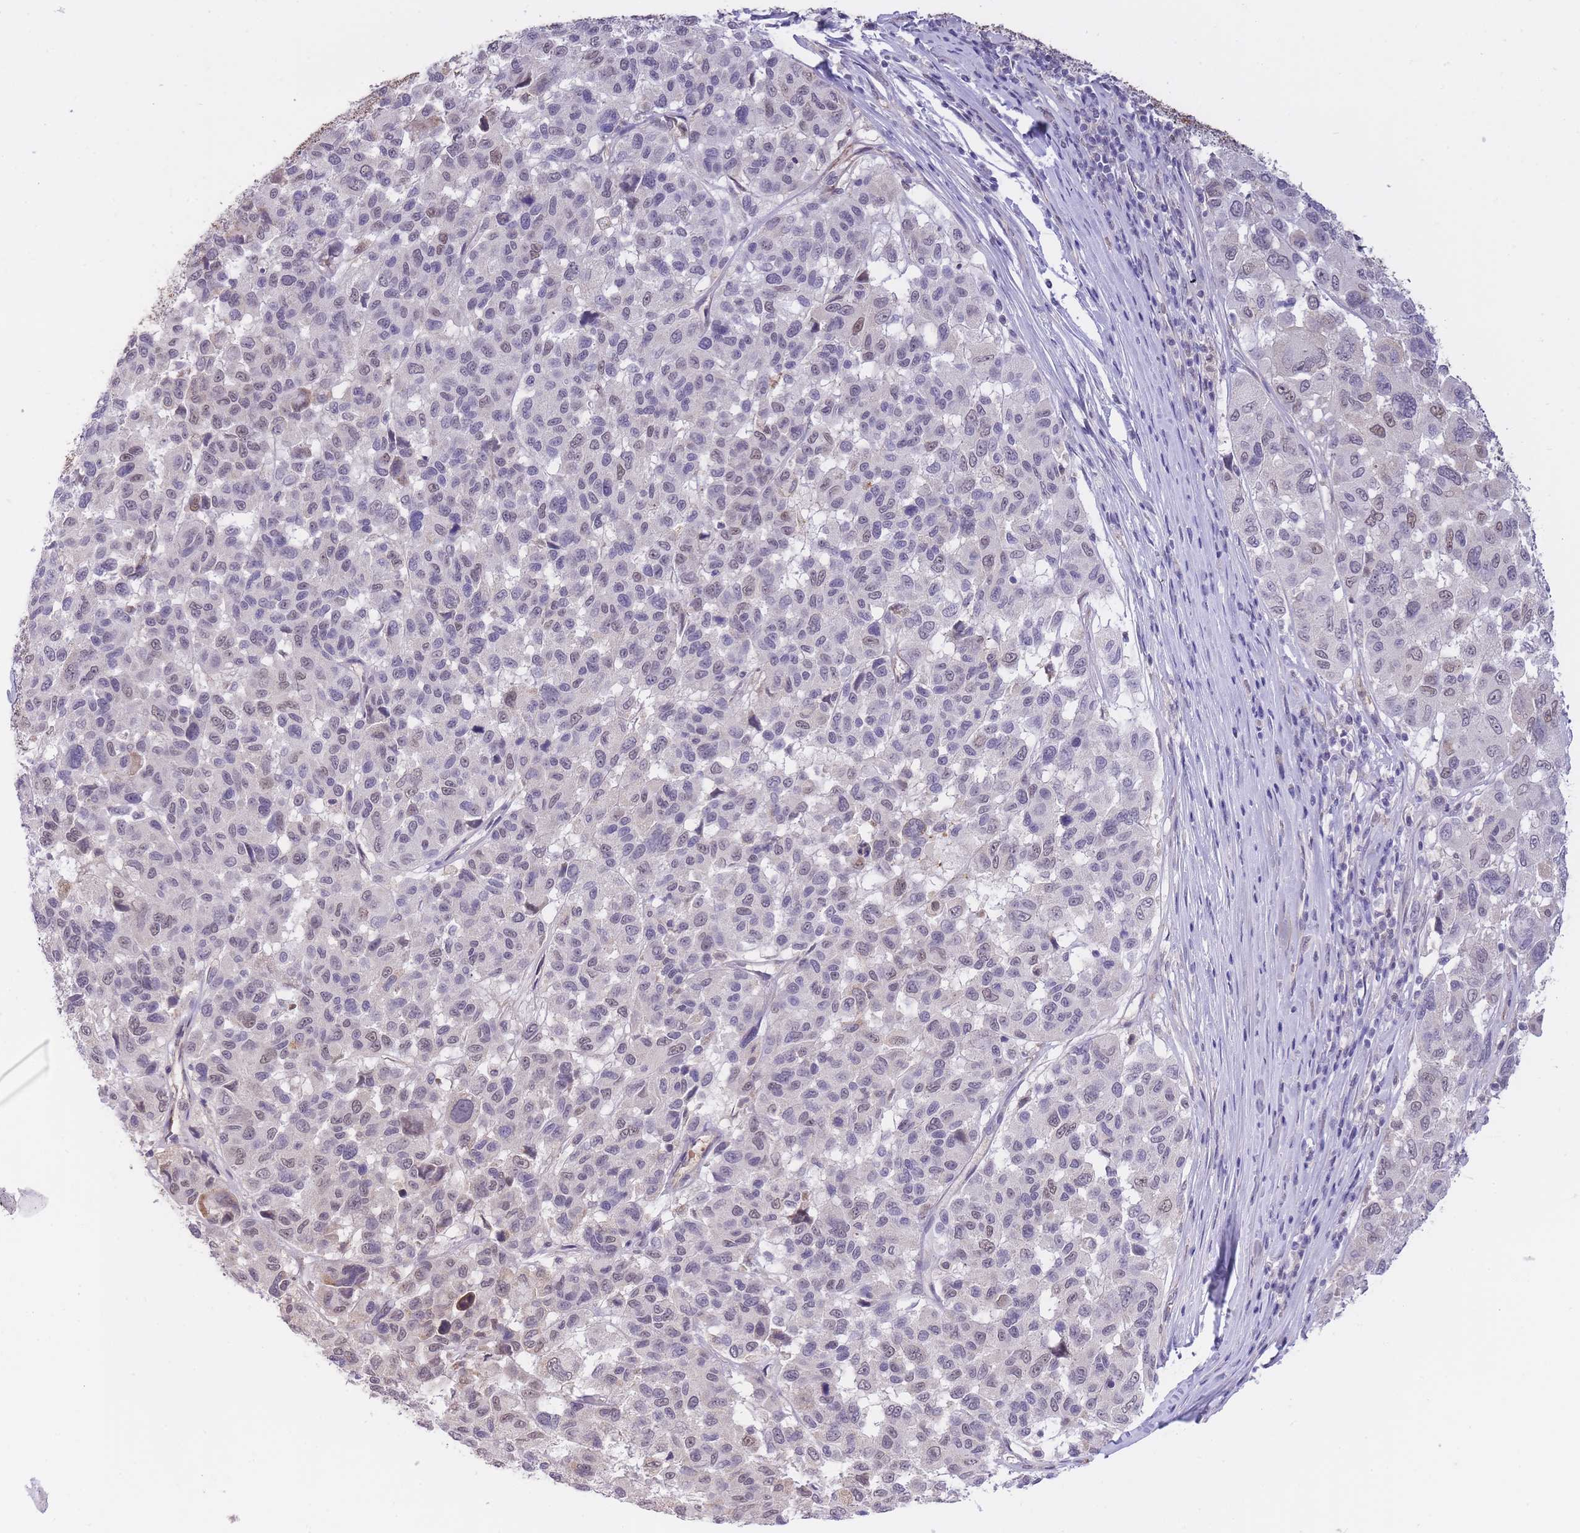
{"staining": {"intensity": "weak", "quantity": "25%-75%", "location": "nuclear"}, "tissue": "melanoma", "cell_type": "Tumor cells", "image_type": "cancer", "snomed": [{"axis": "morphology", "description": "Malignant melanoma, NOS"}, {"axis": "topography", "description": "Skin"}], "caption": "Weak nuclear positivity for a protein is appreciated in approximately 25%-75% of tumor cells of malignant melanoma using immunohistochemistry.", "gene": "GOLGA6L25", "patient": {"sex": "female", "age": 66}}